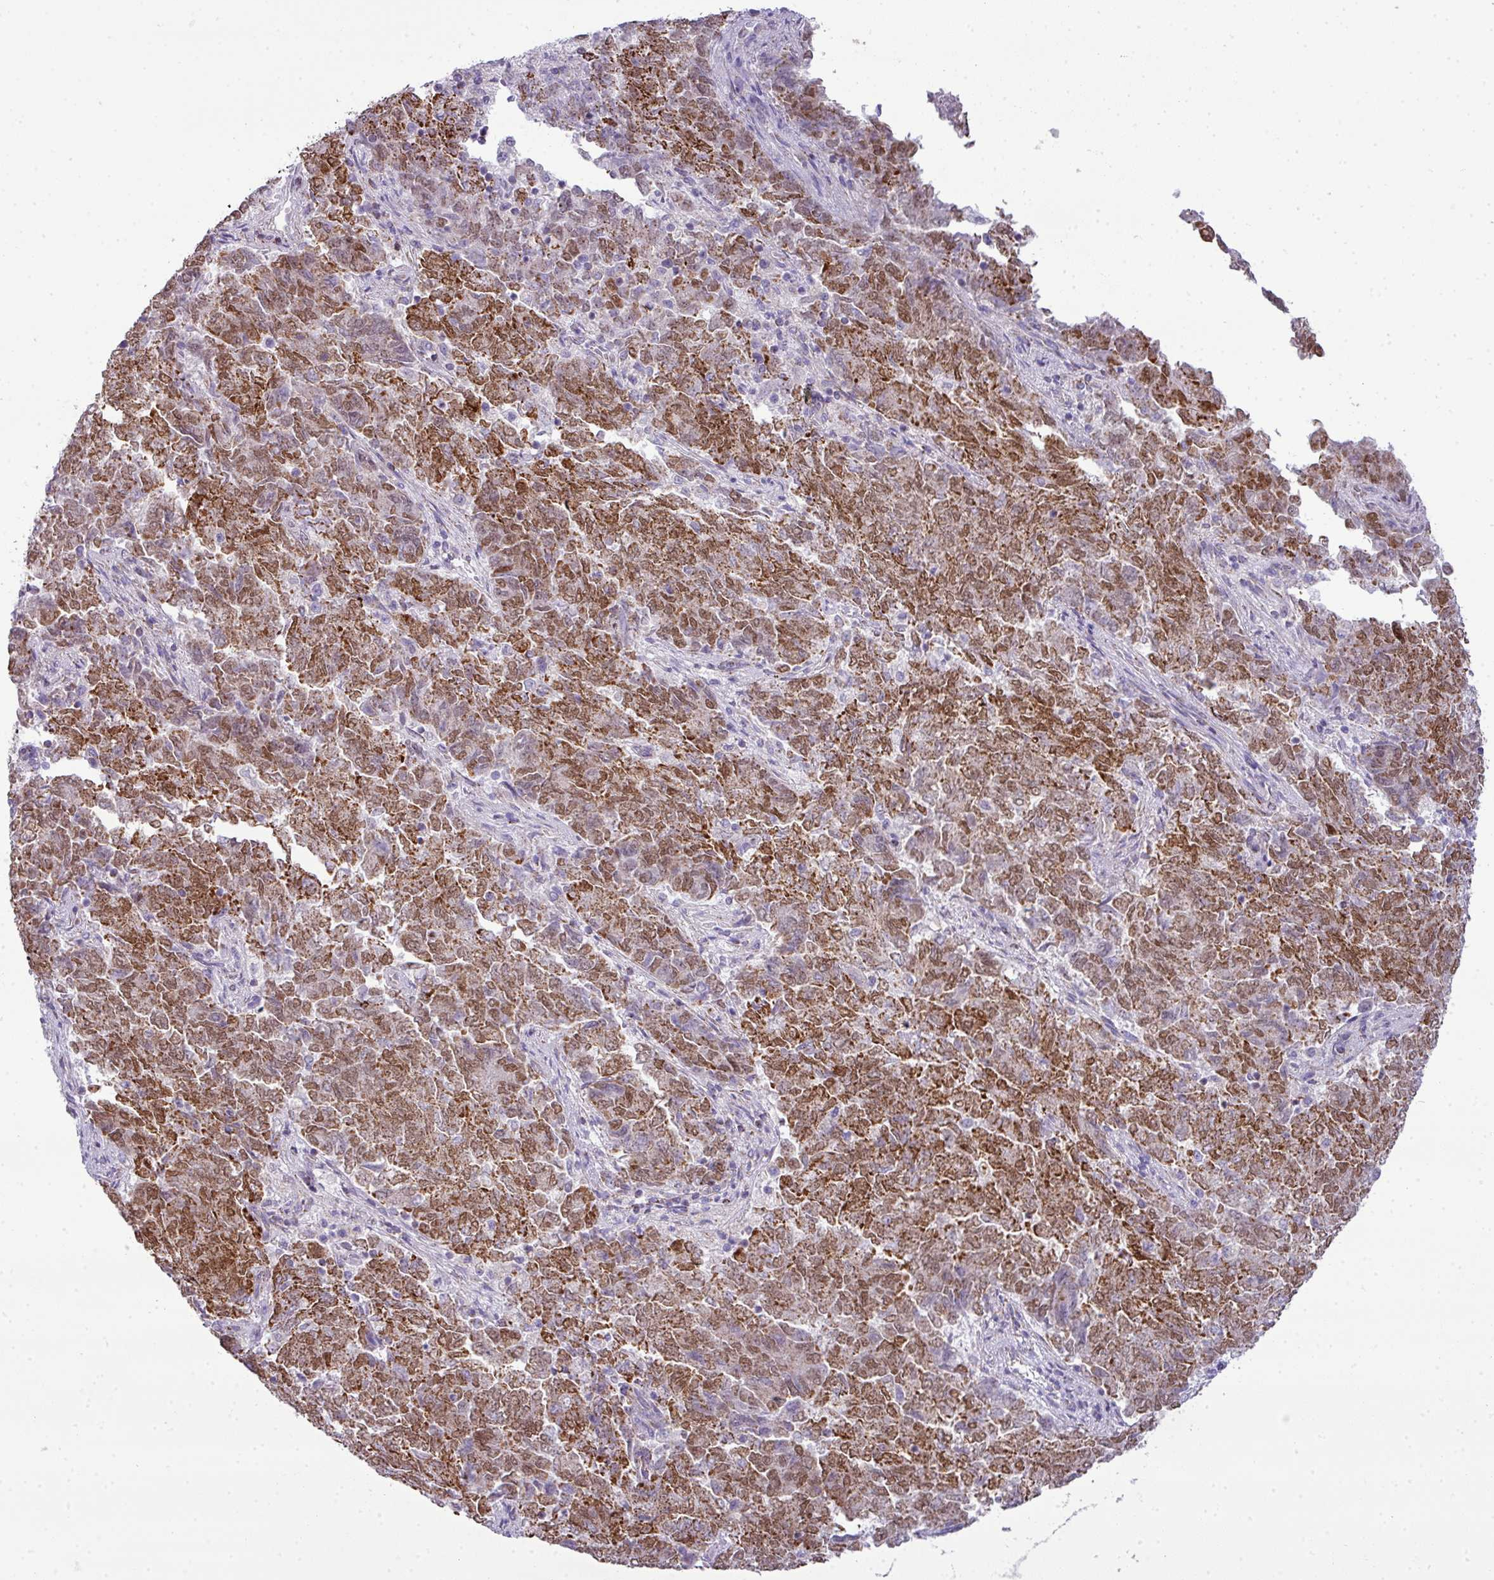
{"staining": {"intensity": "strong", "quantity": ">75%", "location": "cytoplasmic/membranous"}, "tissue": "endometrial cancer", "cell_type": "Tumor cells", "image_type": "cancer", "snomed": [{"axis": "morphology", "description": "Adenocarcinoma, NOS"}, {"axis": "topography", "description": "Endometrium"}], "caption": "Endometrial cancer stained with a protein marker displays strong staining in tumor cells.", "gene": "ZNF81", "patient": {"sex": "female", "age": 80}}